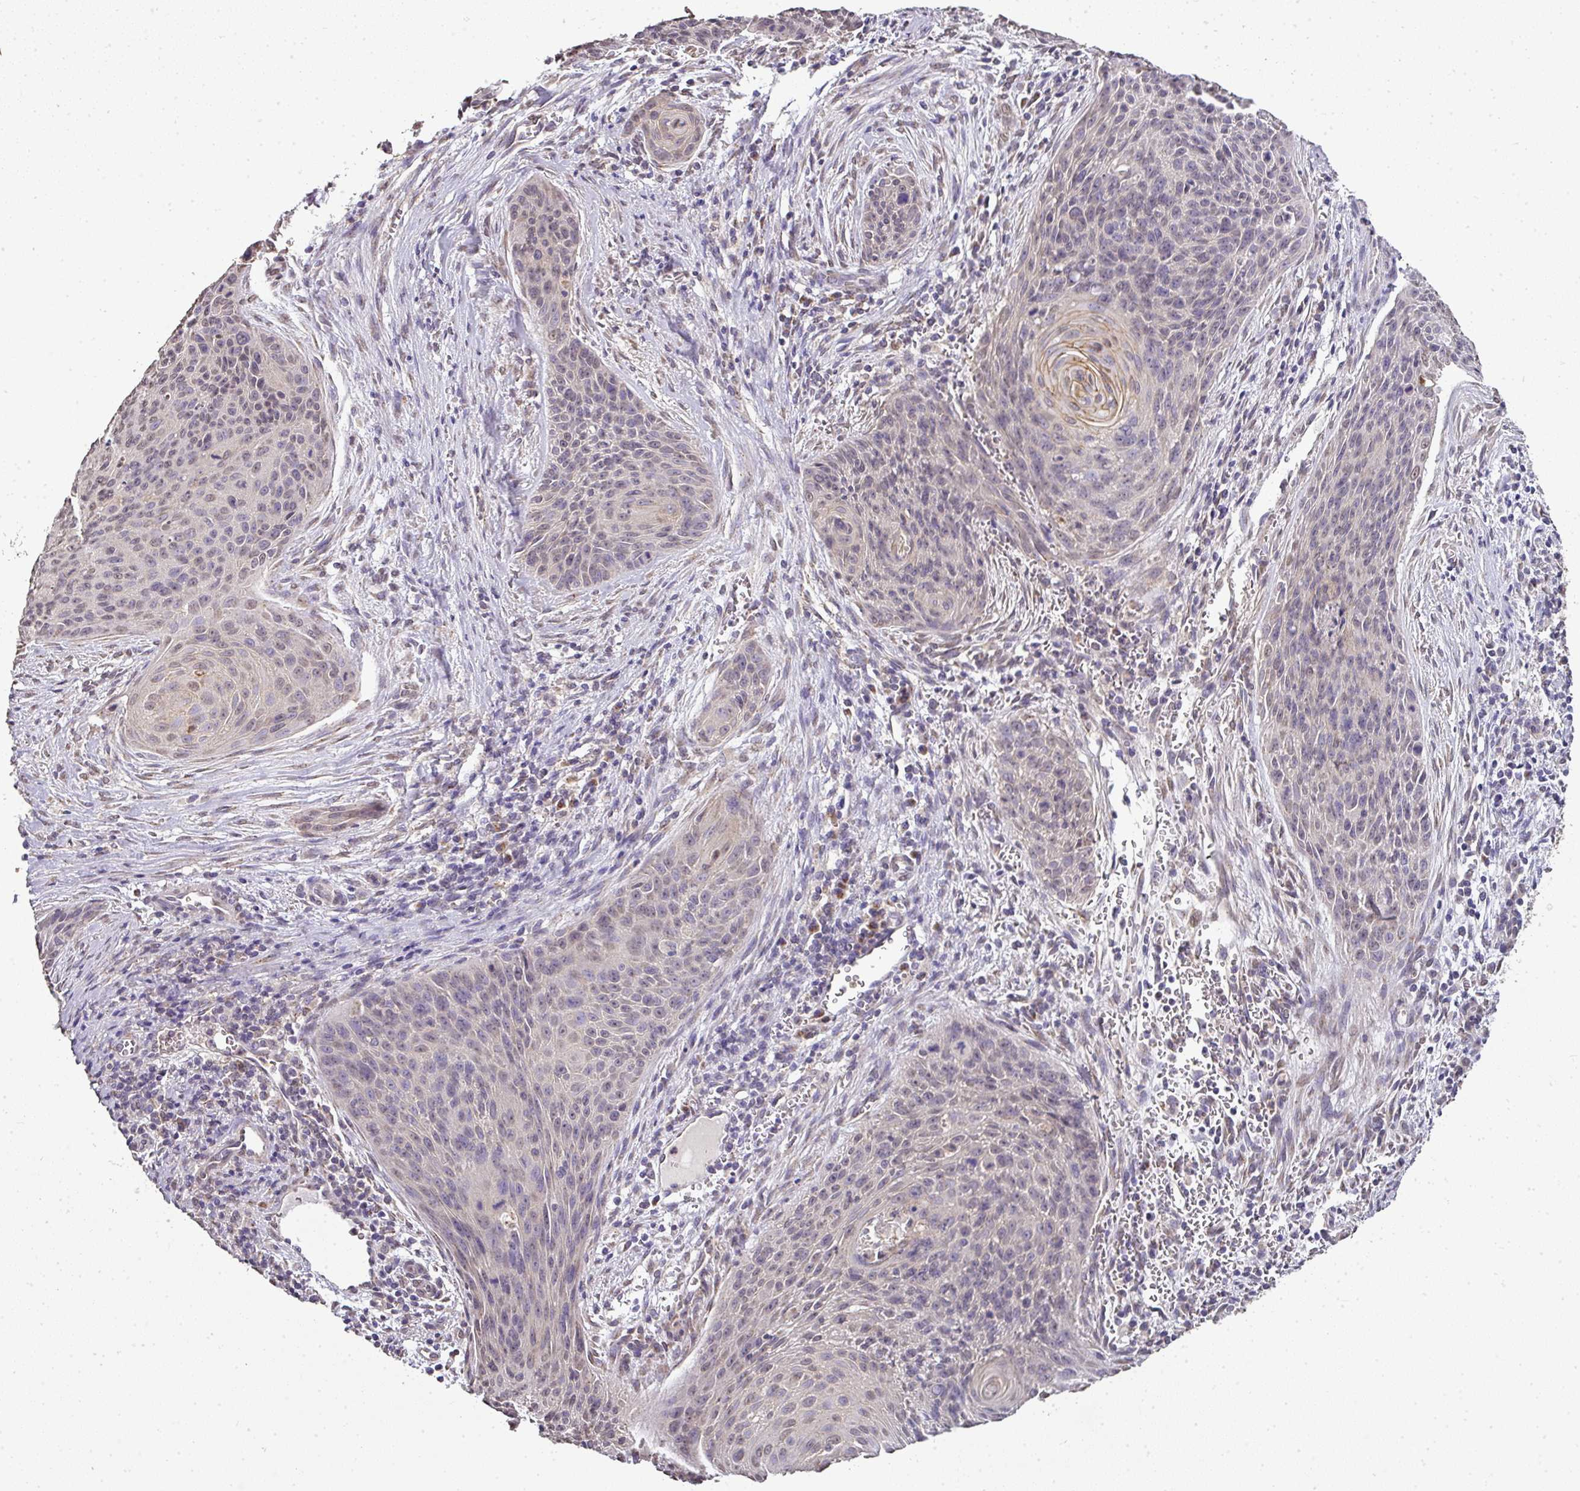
{"staining": {"intensity": "moderate", "quantity": "<25%", "location": "cytoplasmic/membranous,nuclear"}, "tissue": "cervical cancer", "cell_type": "Tumor cells", "image_type": "cancer", "snomed": [{"axis": "morphology", "description": "Squamous cell carcinoma, NOS"}, {"axis": "topography", "description": "Cervix"}], "caption": "Cervical cancer (squamous cell carcinoma) stained for a protein reveals moderate cytoplasmic/membranous and nuclear positivity in tumor cells.", "gene": "JPH2", "patient": {"sex": "female", "age": 55}}